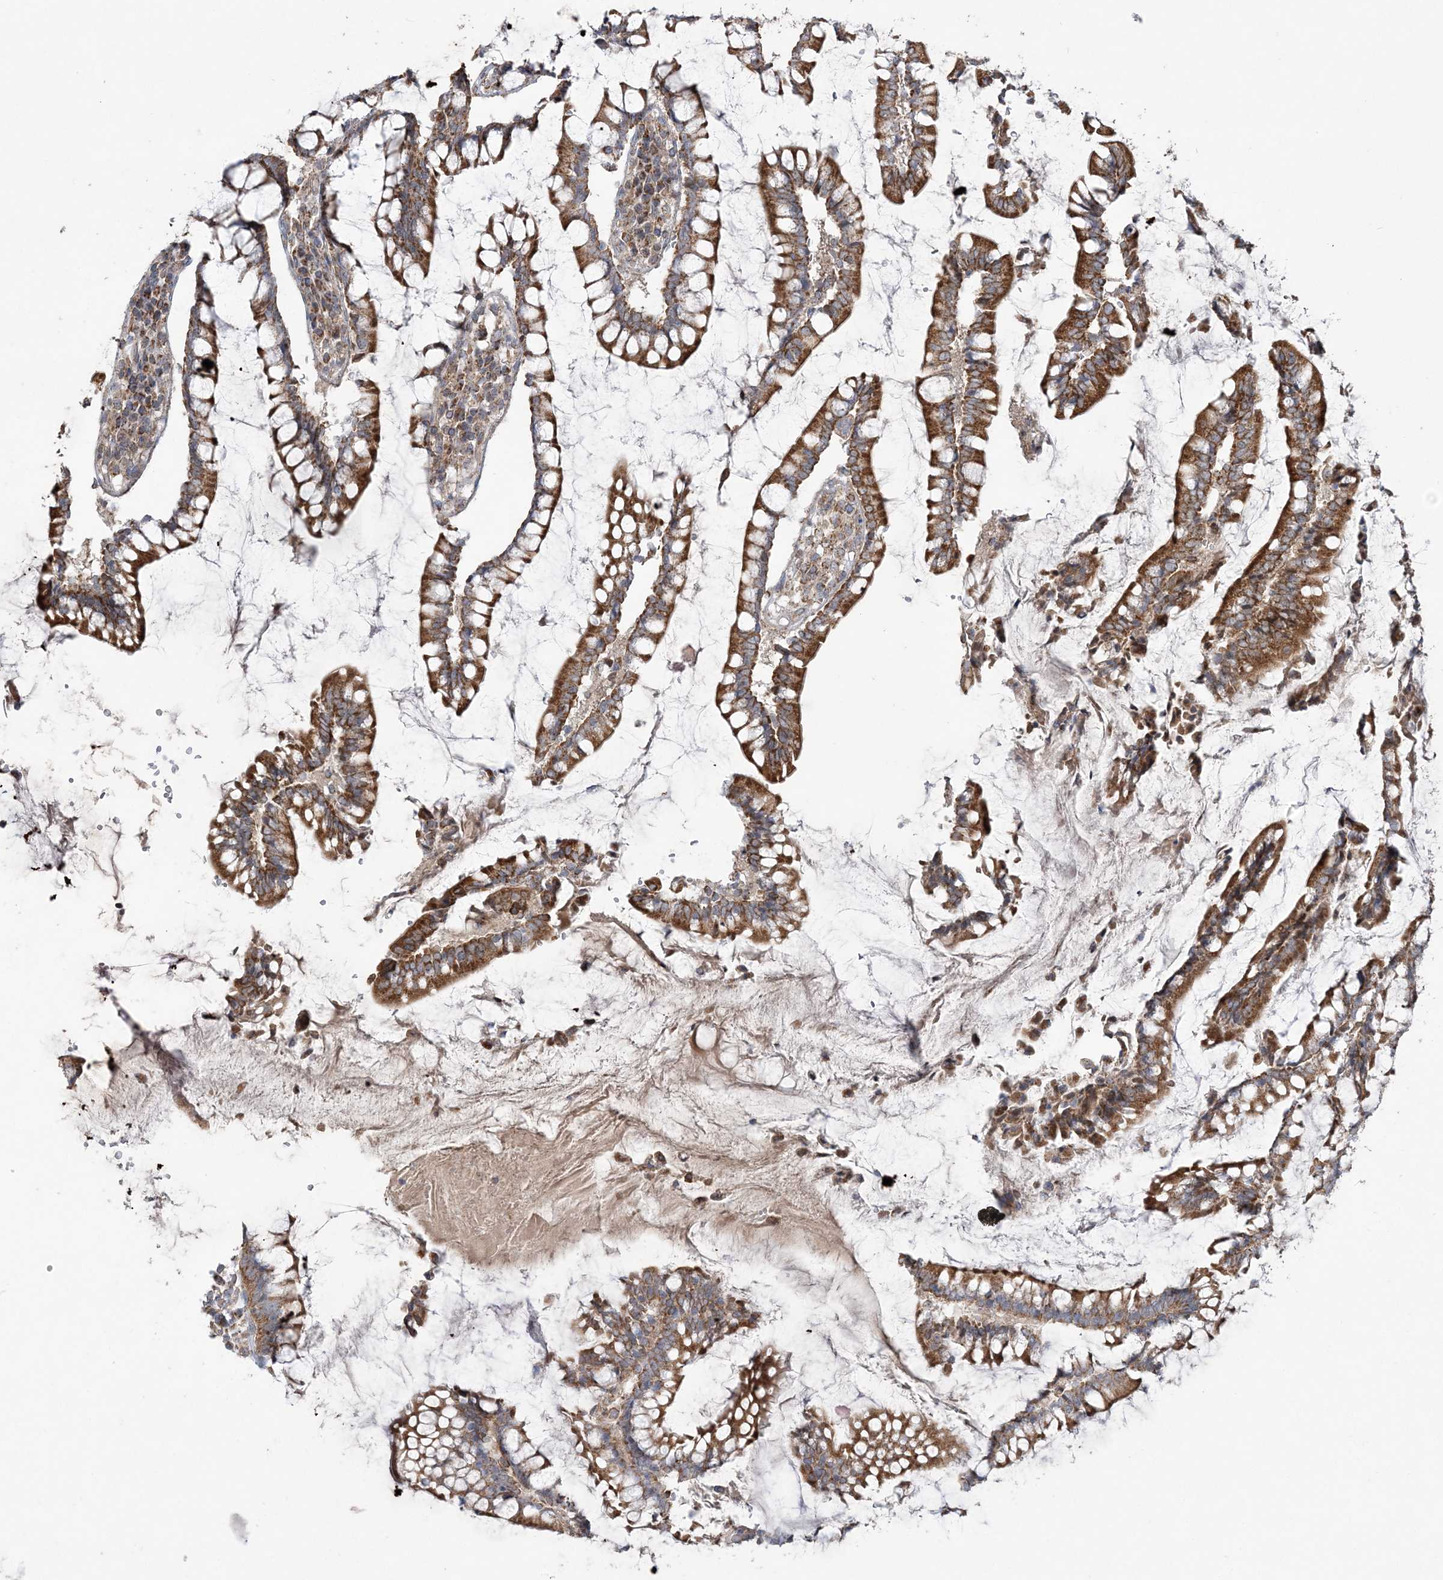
{"staining": {"intensity": "moderate", "quantity": ">75%", "location": "cytoplasmic/membranous"}, "tissue": "colon", "cell_type": "Endothelial cells", "image_type": "normal", "snomed": [{"axis": "morphology", "description": "Normal tissue, NOS"}, {"axis": "topography", "description": "Colon"}], "caption": "Protein expression analysis of normal colon shows moderate cytoplasmic/membranous staining in approximately >75% of endothelial cells.", "gene": "SCLT1", "patient": {"sex": "female", "age": 79}}